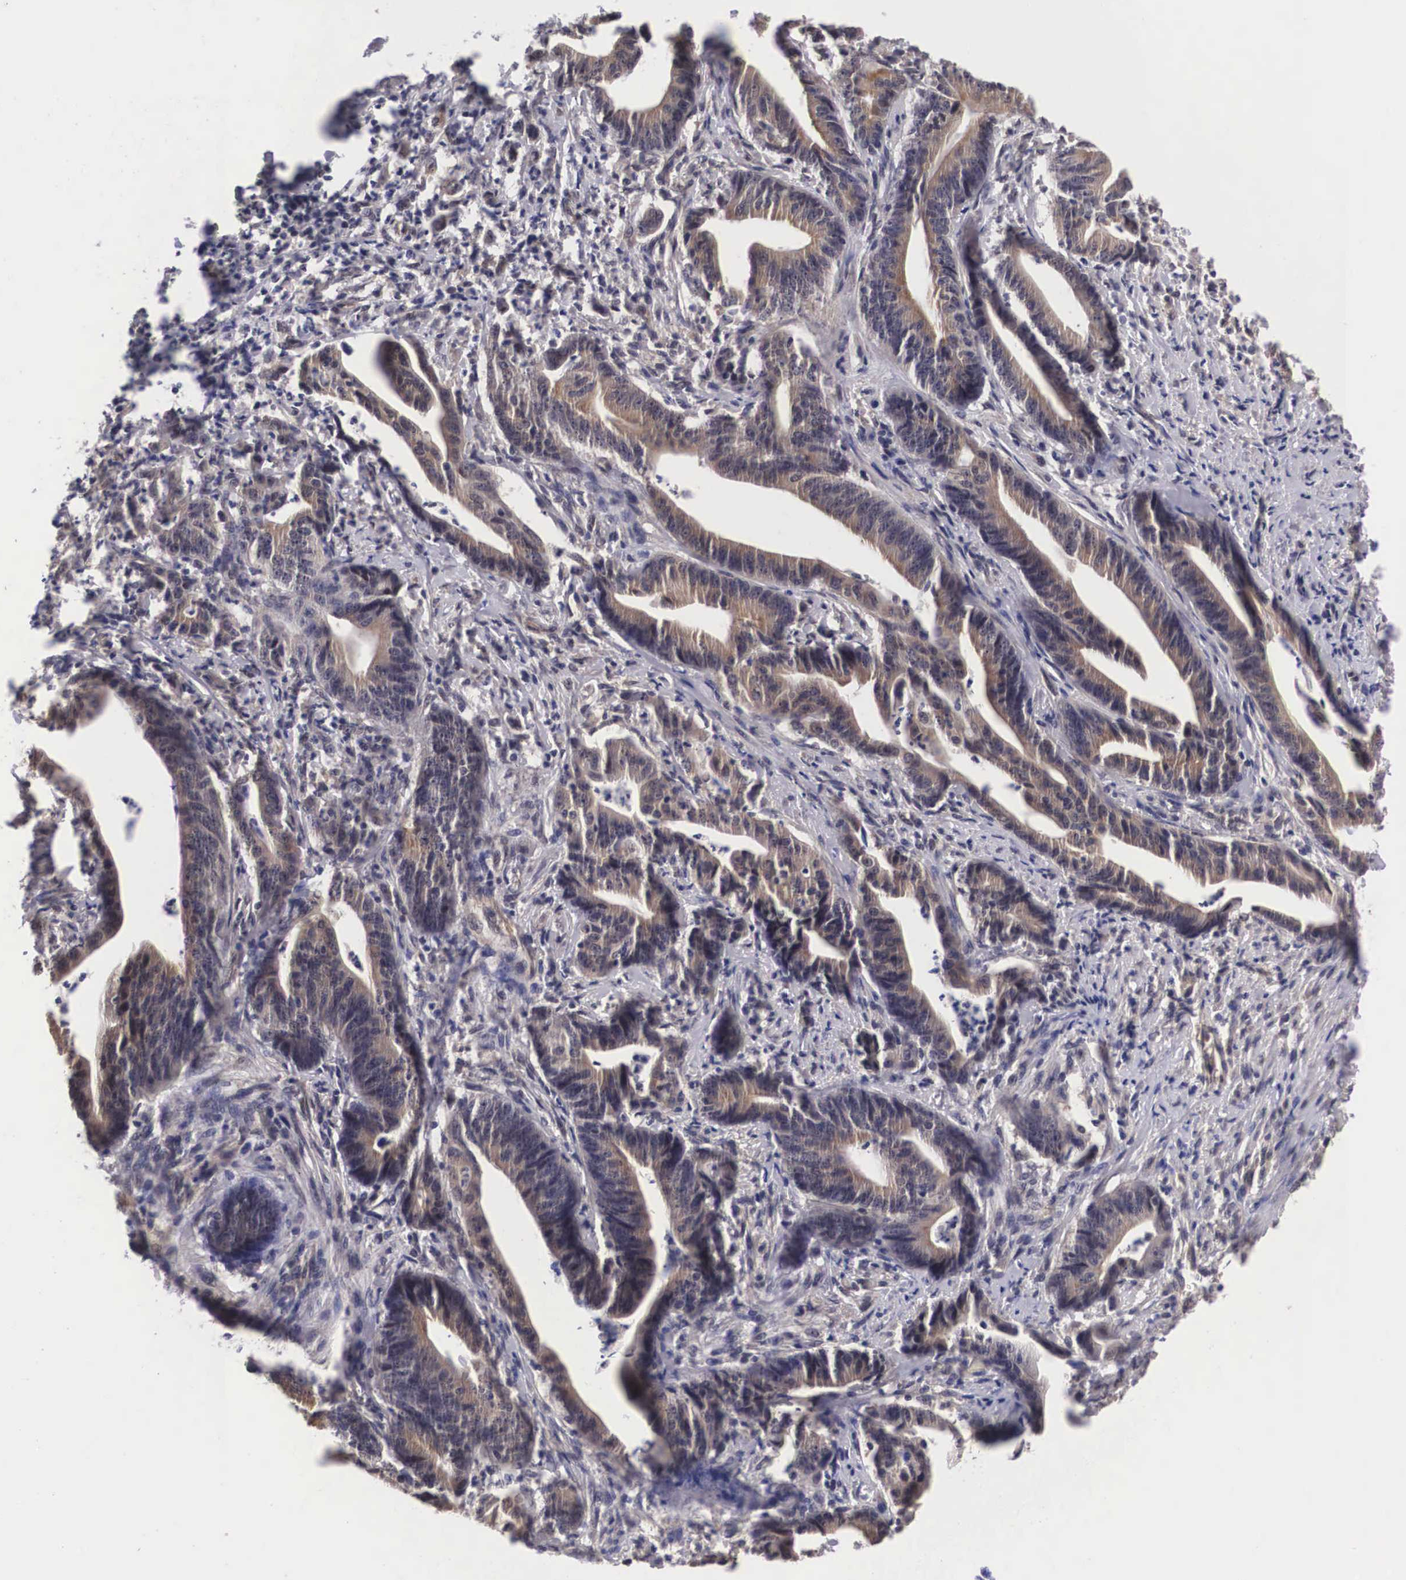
{"staining": {"intensity": "moderate", "quantity": "25%-75%", "location": "cytoplasmic/membranous"}, "tissue": "stomach cancer", "cell_type": "Tumor cells", "image_type": "cancer", "snomed": [{"axis": "morphology", "description": "Adenocarcinoma, NOS"}, {"axis": "topography", "description": "Stomach, lower"}], "caption": "A brown stain shows moderate cytoplasmic/membranous staining of a protein in human stomach cancer (adenocarcinoma) tumor cells. (Stains: DAB in brown, nuclei in blue, Microscopy: brightfield microscopy at high magnification).", "gene": "OTX2", "patient": {"sex": "female", "age": 86}}